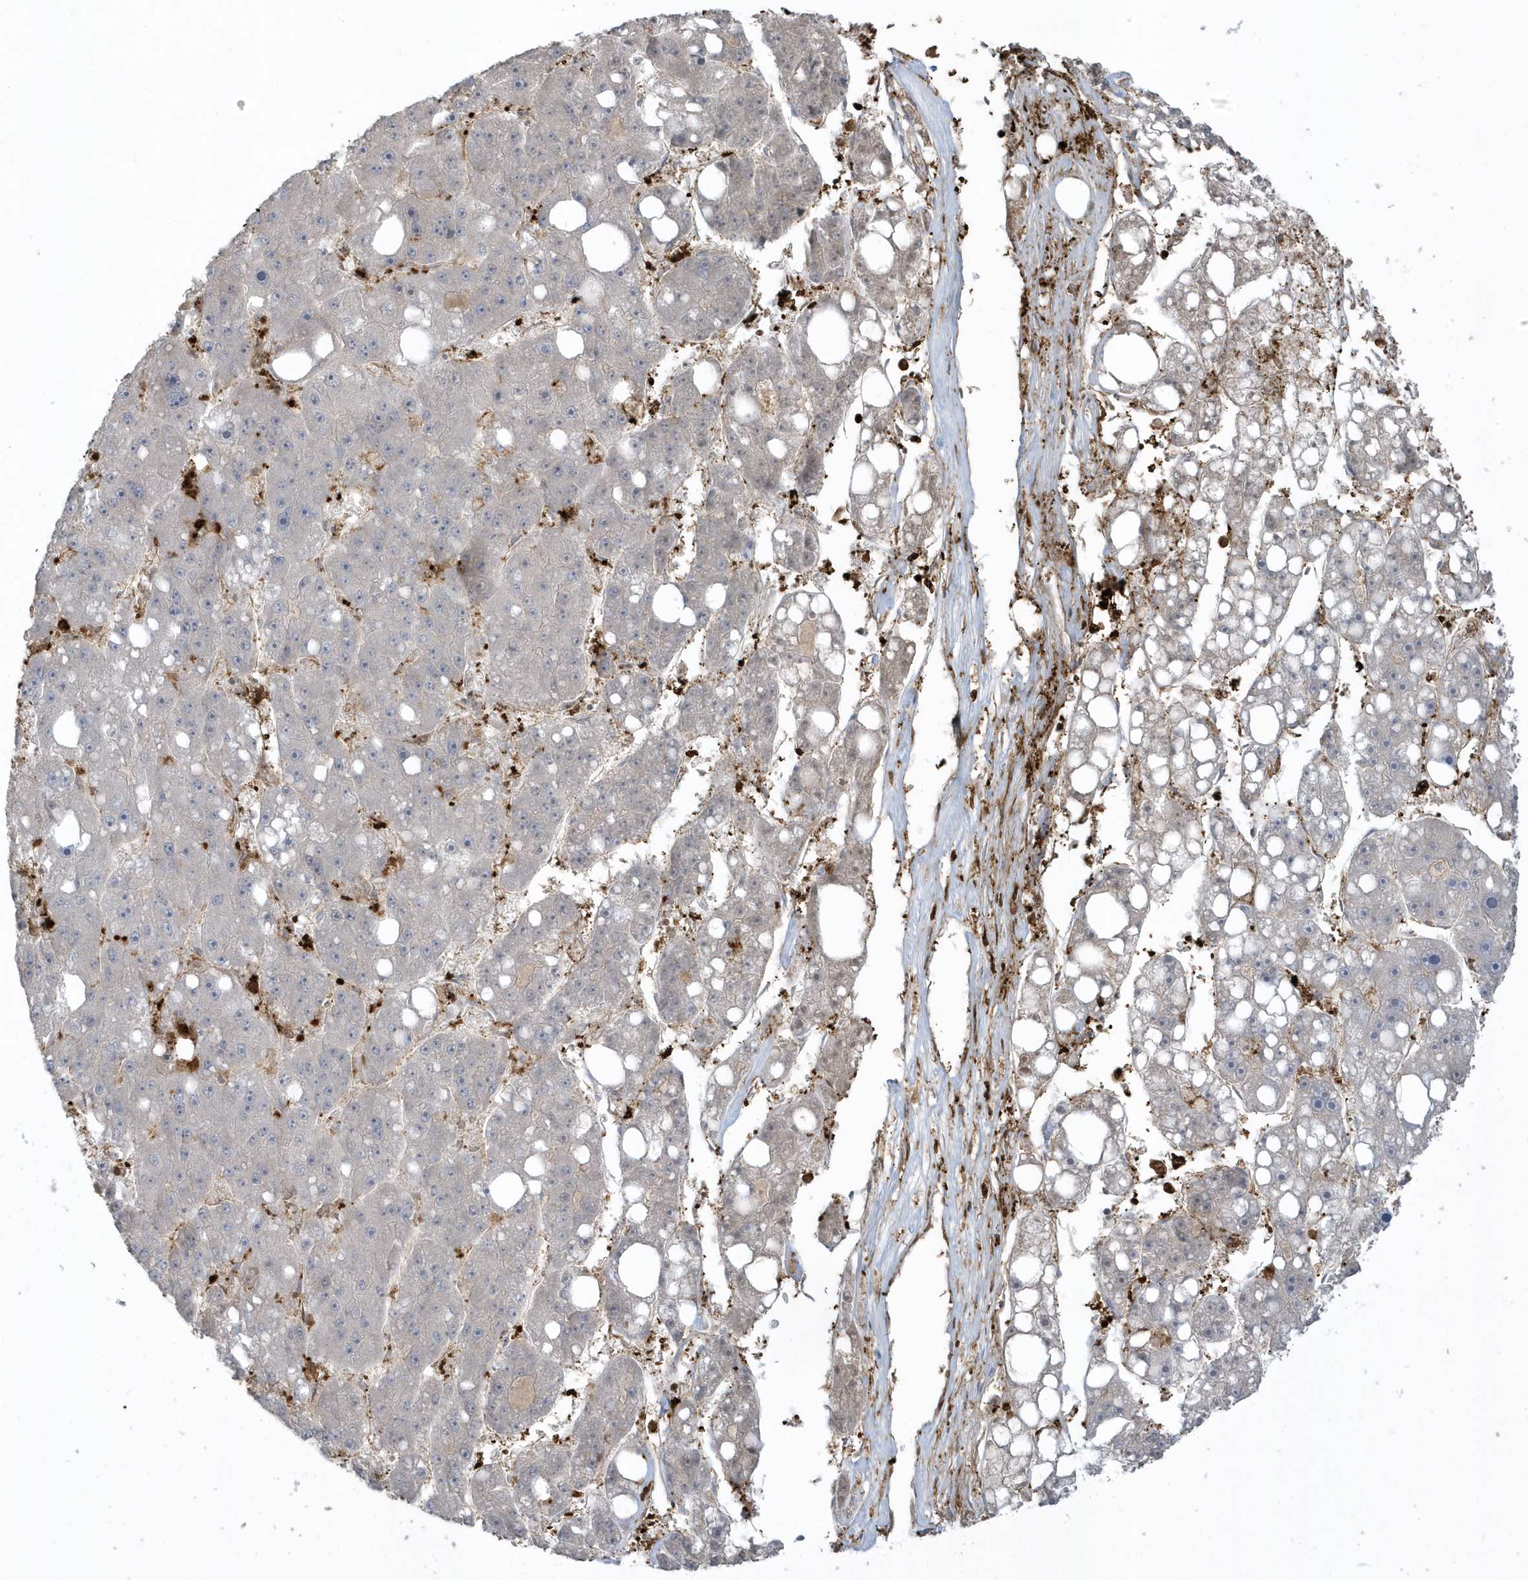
{"staining": {"intensity": "negative", "quantity": "none", "location": "none"}, "tissue": "liver cancer", "cell_type": "Tumor cells", "image_type": "cancer", "snomed": [{"axis": "morphology", "description": "Carcinoma, Hepatocellular, NOS"}, {"axis": "topography", "description": "Liver"}], "caption": "IHC histopathology image of human liver cancer (hepatocellular carcinoma) stained for a protein (brown), which displays no expression in tumor cells.", "gene": "CLCN6", "patient": {"sex": "female", "age": 61}}